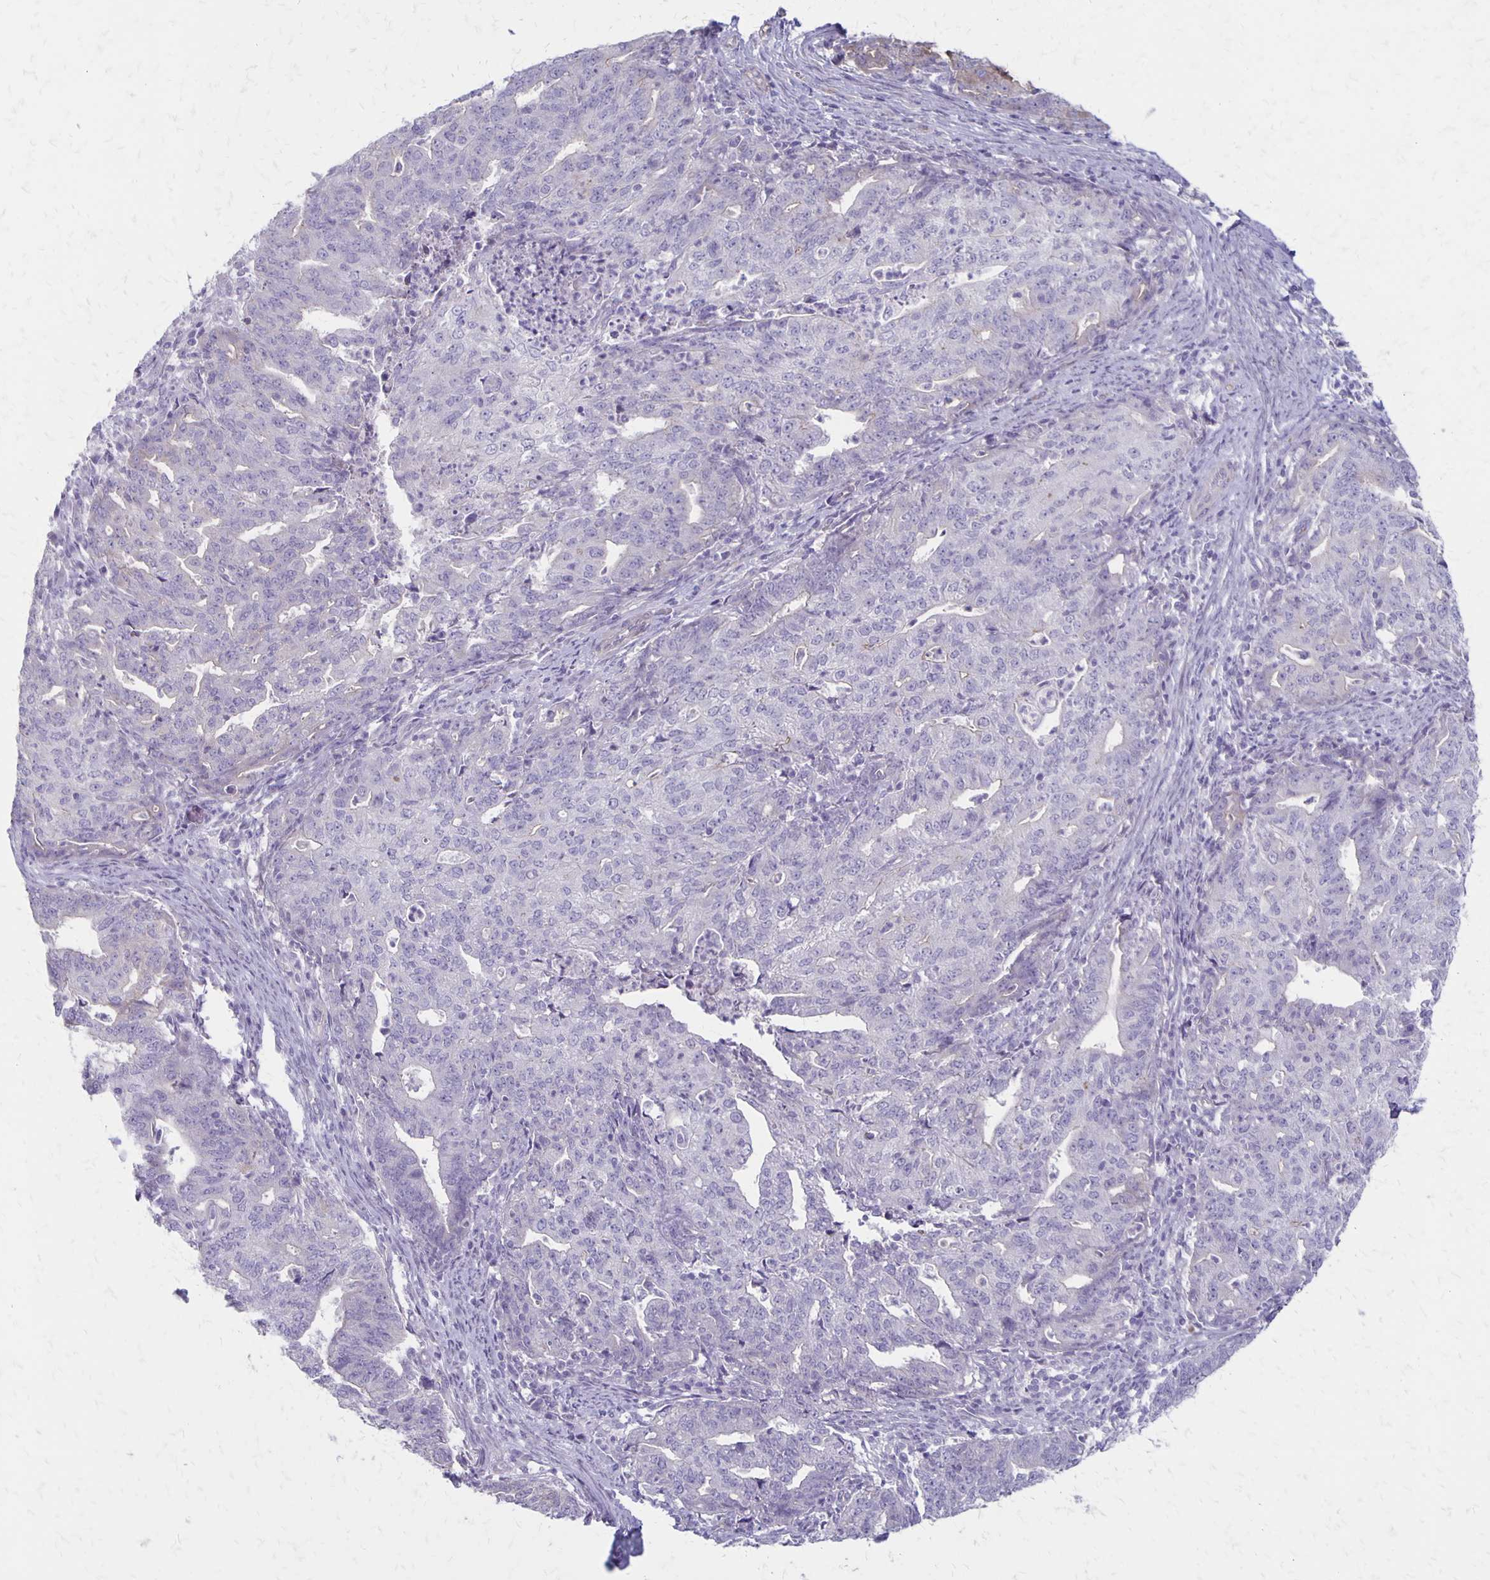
{"staining": {"intensity": "negative", "quantity": "none", "location": "none"}, "tissue": "endometrial cancer", "cell_type": "Tumor cells", "image_type": "cancer", "snomed": [{"axis": "morphology", "description": "Adenocarcinoma, NOS"}, {"axis": "topography", "description": "Endometrium"}], "caption": "Tumor cells show no significant expression in adenocarcinoma (endometrial).", "gene": "HOMER1", "patient": {"sex": "female", "age": 82}}